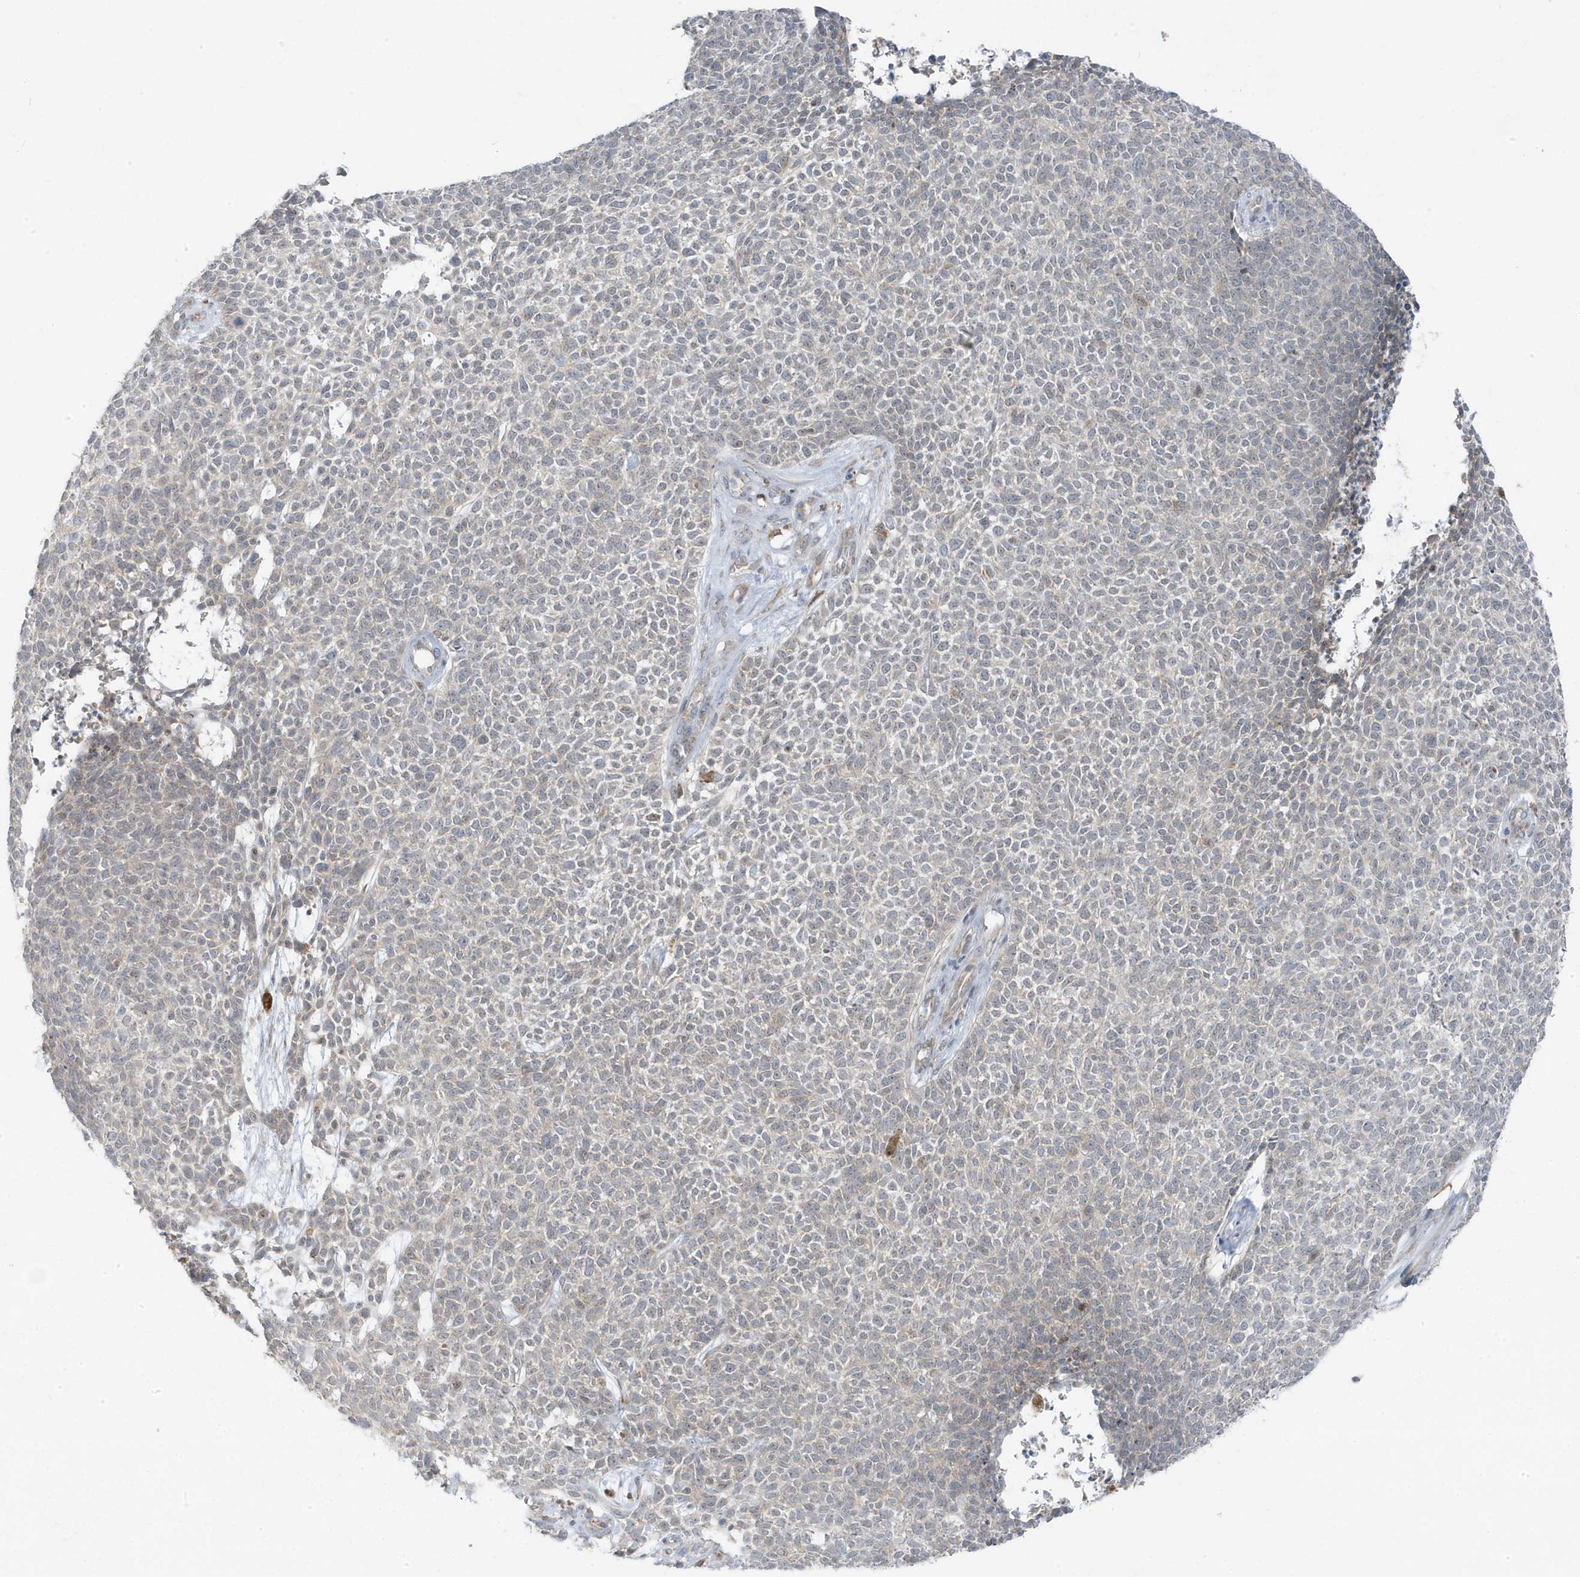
{"staining": {"intensity": "negative", "quantity": "none", "location": "none"}, "tissue": "skin cancer", "cell_type": "Tumor cells", "image_type": "cancer", "snomed": [{"axis": "morphology", "description": "Basal cell carcinoma"}, {"axis": "topography", "description": "Skin"}], "caption": "Immunohistochemistry (IHC) image of human skin cancer stained for a protein (brown), which exhibits no expression in tumor cells. (DAB (3,3'-diaminobenzidine) immunohistochemistry (IHC) visualized using brightfield microscopy, high magnification).", "gene": "ZNF654", "patient": {"sex": "female", "age": 84}}